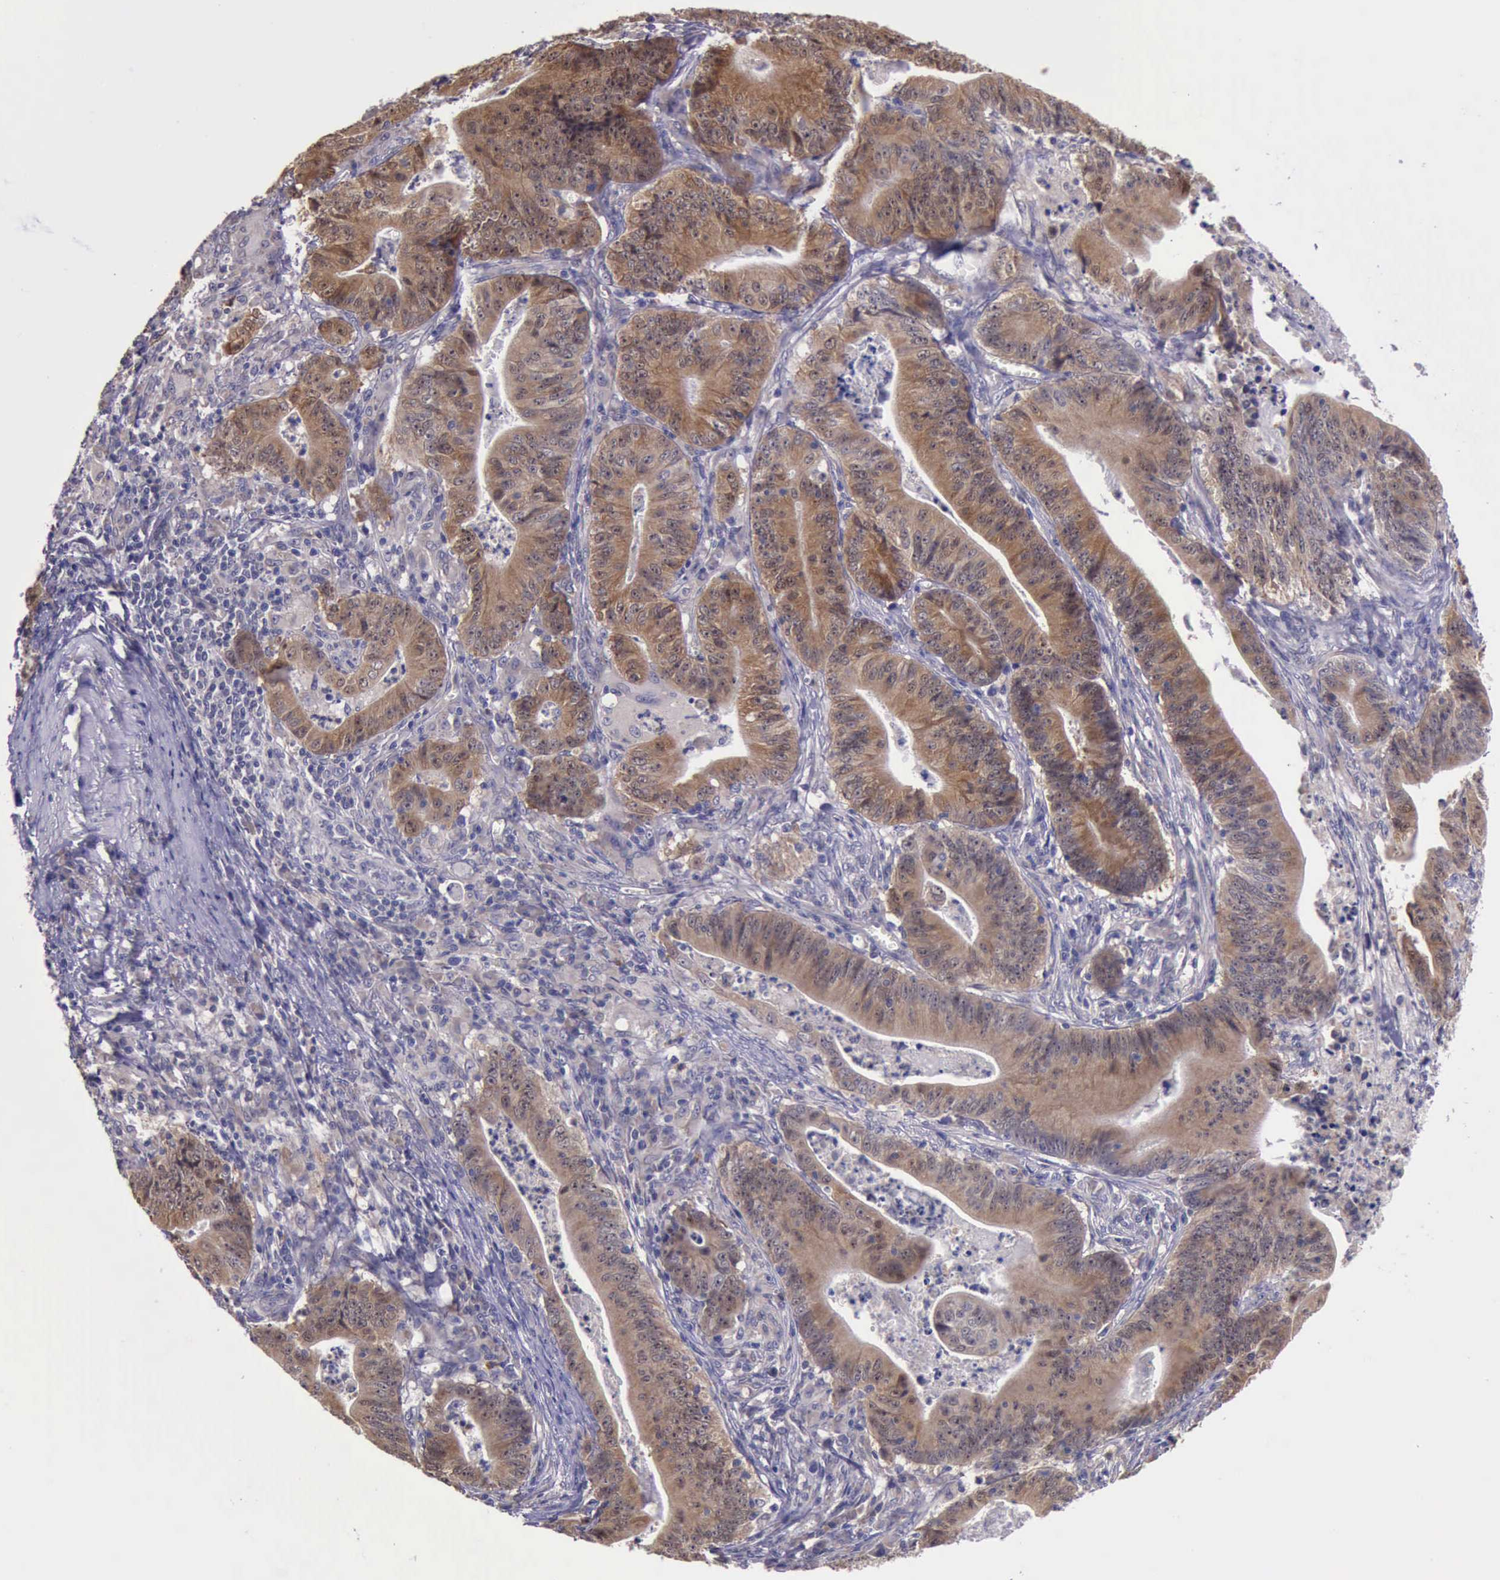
{"staining": {"intensity": "moderate", "quantity": ">75%", "location": "cytoplasmic/membranous"}, "tissue": "stomach cancer", "cell_type": "Tumor cells", "image_type": "cancer", "snomed": [{"axis": "morphology", "description": "Adenocarcinoma, NOS"}, {"axis": "topography", "description": "Stomach, lower"}], "caption": "IHC (DAB) staining of human adenocarcinoma (stomach) exhibits moderate cytoplasmic/membranous protein expression in about >75% of tumor cells. The protein is stained brown, and the nuclei are stained in blue (DAB (3,3'-diaminobenzidine) IHC with brightfield microscopy, high magnification).", "gene": "PLEK2", "patient": {"sex": "female", "age": 86}}